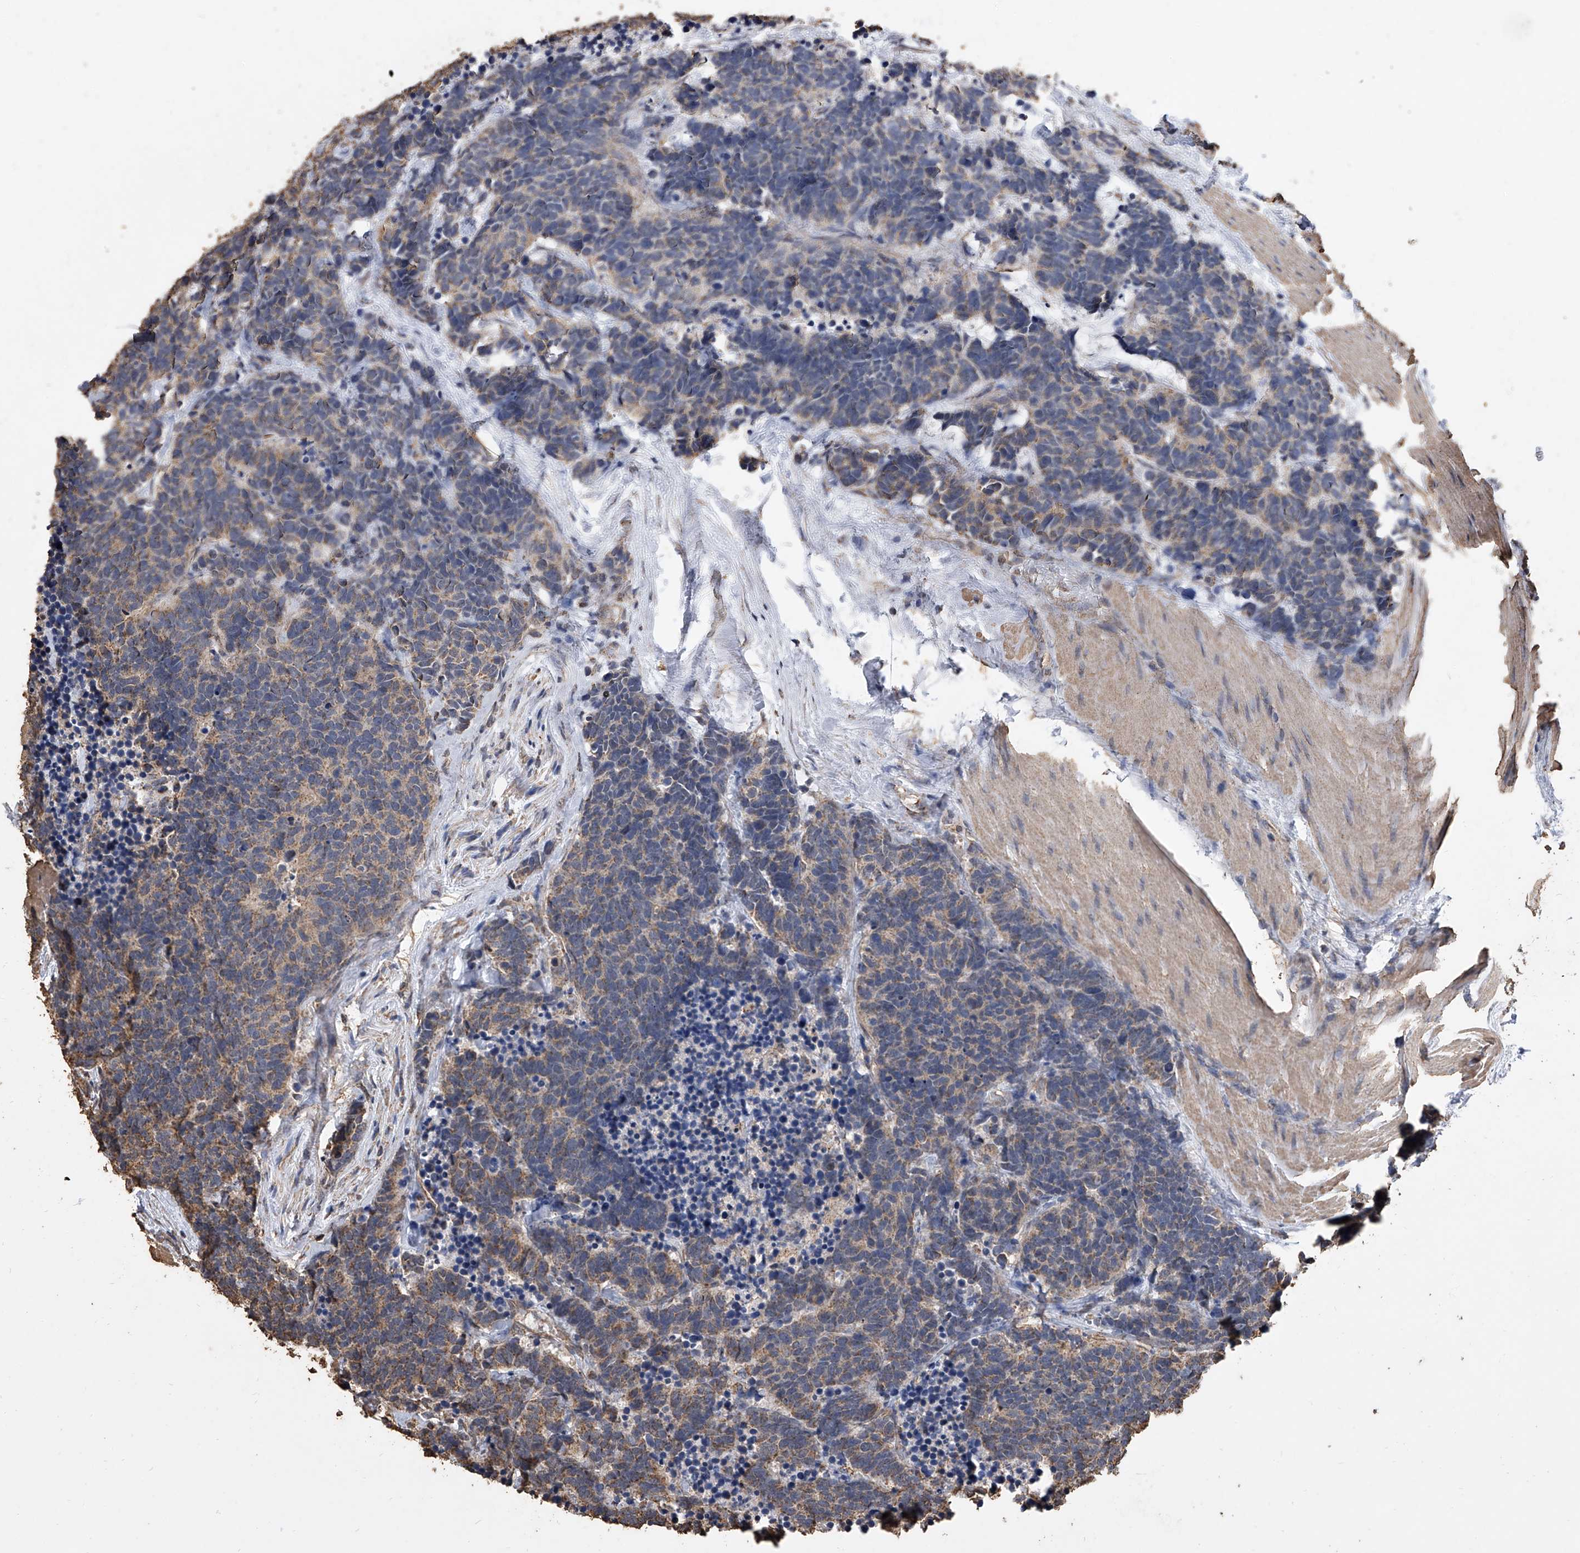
{"staining": {"intensity": "moderate", "quantity": "<25%", "location": "cytoplasmic/membranous"}, "tissue": "carcinoid", "cell_type": "Tumor cells", "image_type": "cancer", "snomed": [{"axis": "morphology", "description": "Carcinoma, NOS"}, {"axis": "morphology", "description": "Carcinoid, malignant, NOS"}, {"axis": "topography", "description": "Urinary bladder"}], "caption": "High-magnification brightfield microscopy of carcinoma stained with DAB (brown) and counterstained with hematoxylin (blue). tumor cells exhibit moderate cytoplasmic/membranous expression is identified in about<25% of cells. The protein of interest is shown in brown color, while the nuclei are stained blue.", "gene": "MRPL28", "patient": {"sex": "male", "age": 57}}